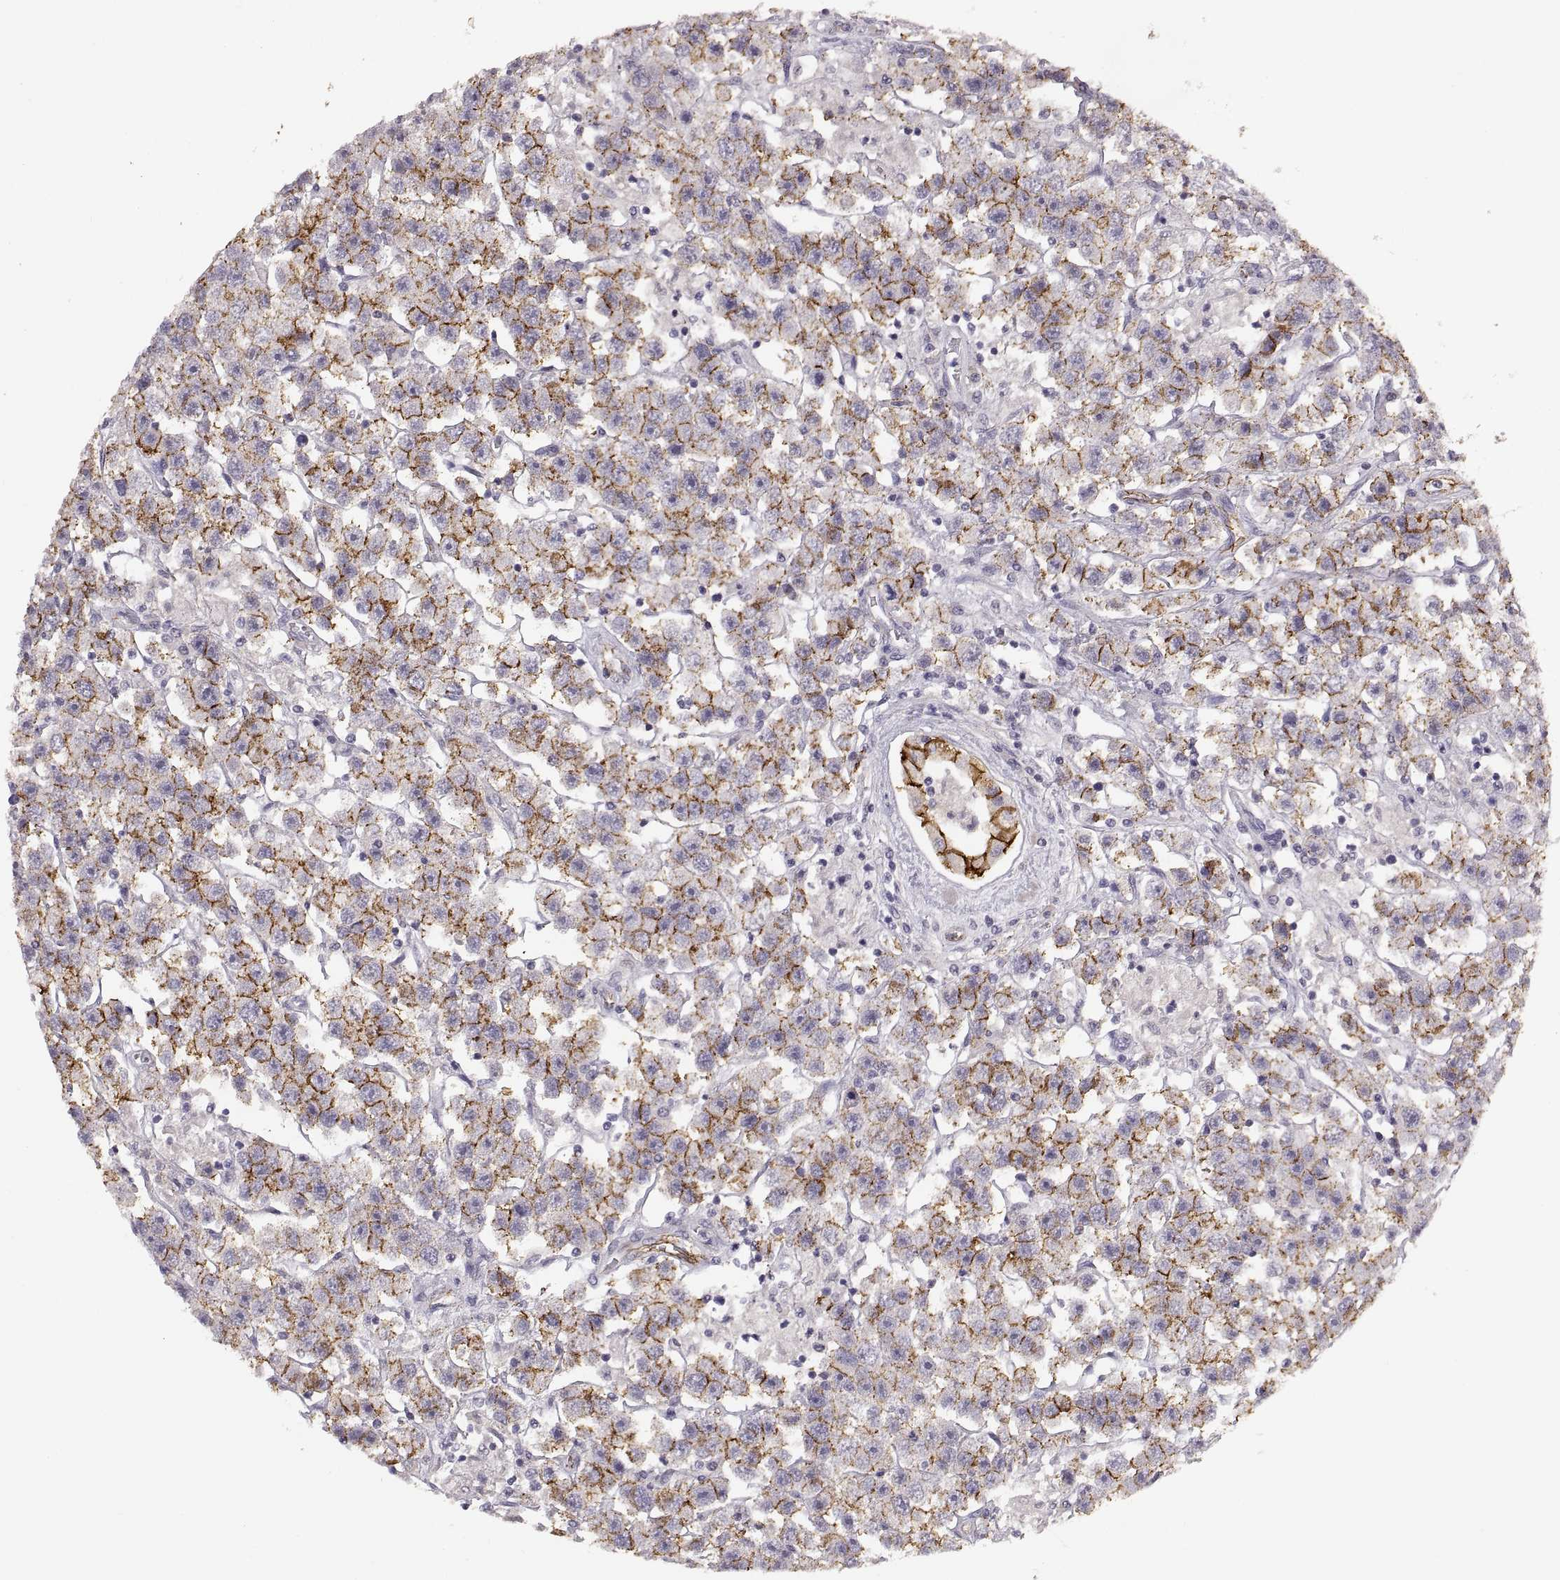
{"staining": {"intensity": "strong", "quantity": "25%-75%", "location": "cytoplasmic/membranous"}, "tissue": "testis cancer", "cell_type": "Tumor cells", "image_type": "cancer", "snomed": [{"axis": "morphology", "description": "Seminoma, NOS"}, {"axis": "topography", "description": "Testis"}], "caption": "Immunohistochemical staining of human seminoma (testis) displays strong cytoplasmic/membranous protein staining in approximately 25%-75% of tumor cells. Immunohistochemistry stains the protein in brown and the nuclei are stained blue.", "gene": "CDH2", "patient": {"sex": "male", "age": 45}}